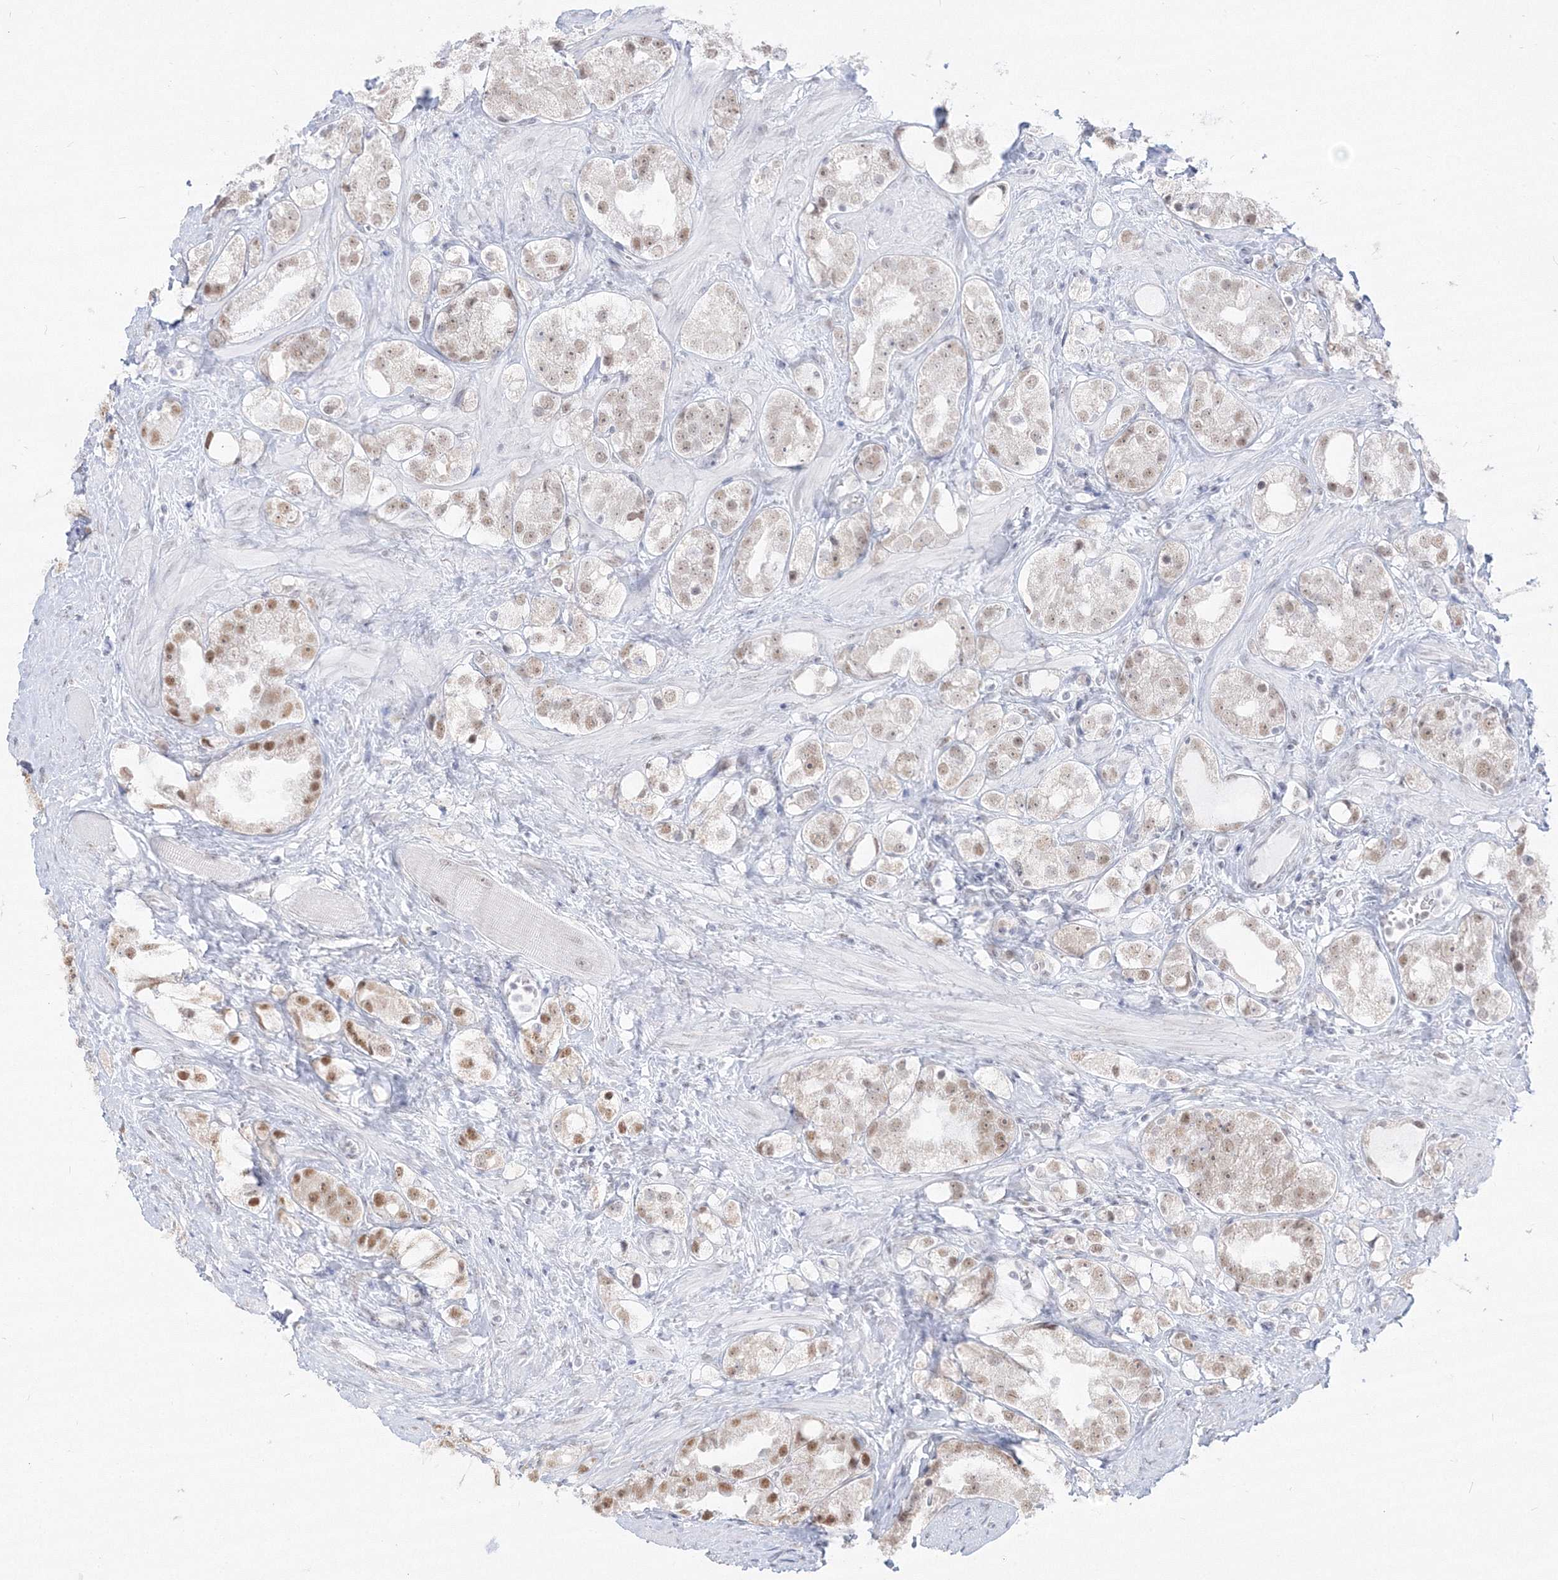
{"staining": {"intensity": "moderate", "quantity": "<25%", "location": "nuclear"}, "tissue": "prostate cancer", "cell_type": "Tumor cells", "image_type": "cancer", "snomed": [{"axis": "morphology", "description": "Adenocarcinoma, NOS"}, {"axis": "topography", "description": "Prostate"}], "caption": "Immunohistochemical staining of prostate cancer (adenocarcinoma) displays low levels of moderate nuclear staining in about <25% of tumor cells. (DAB IHC, brown staining for protein, blue staining for nuclei).", "gene": "PPP4R2", "patient": {"sex": "male", "age": 79}}